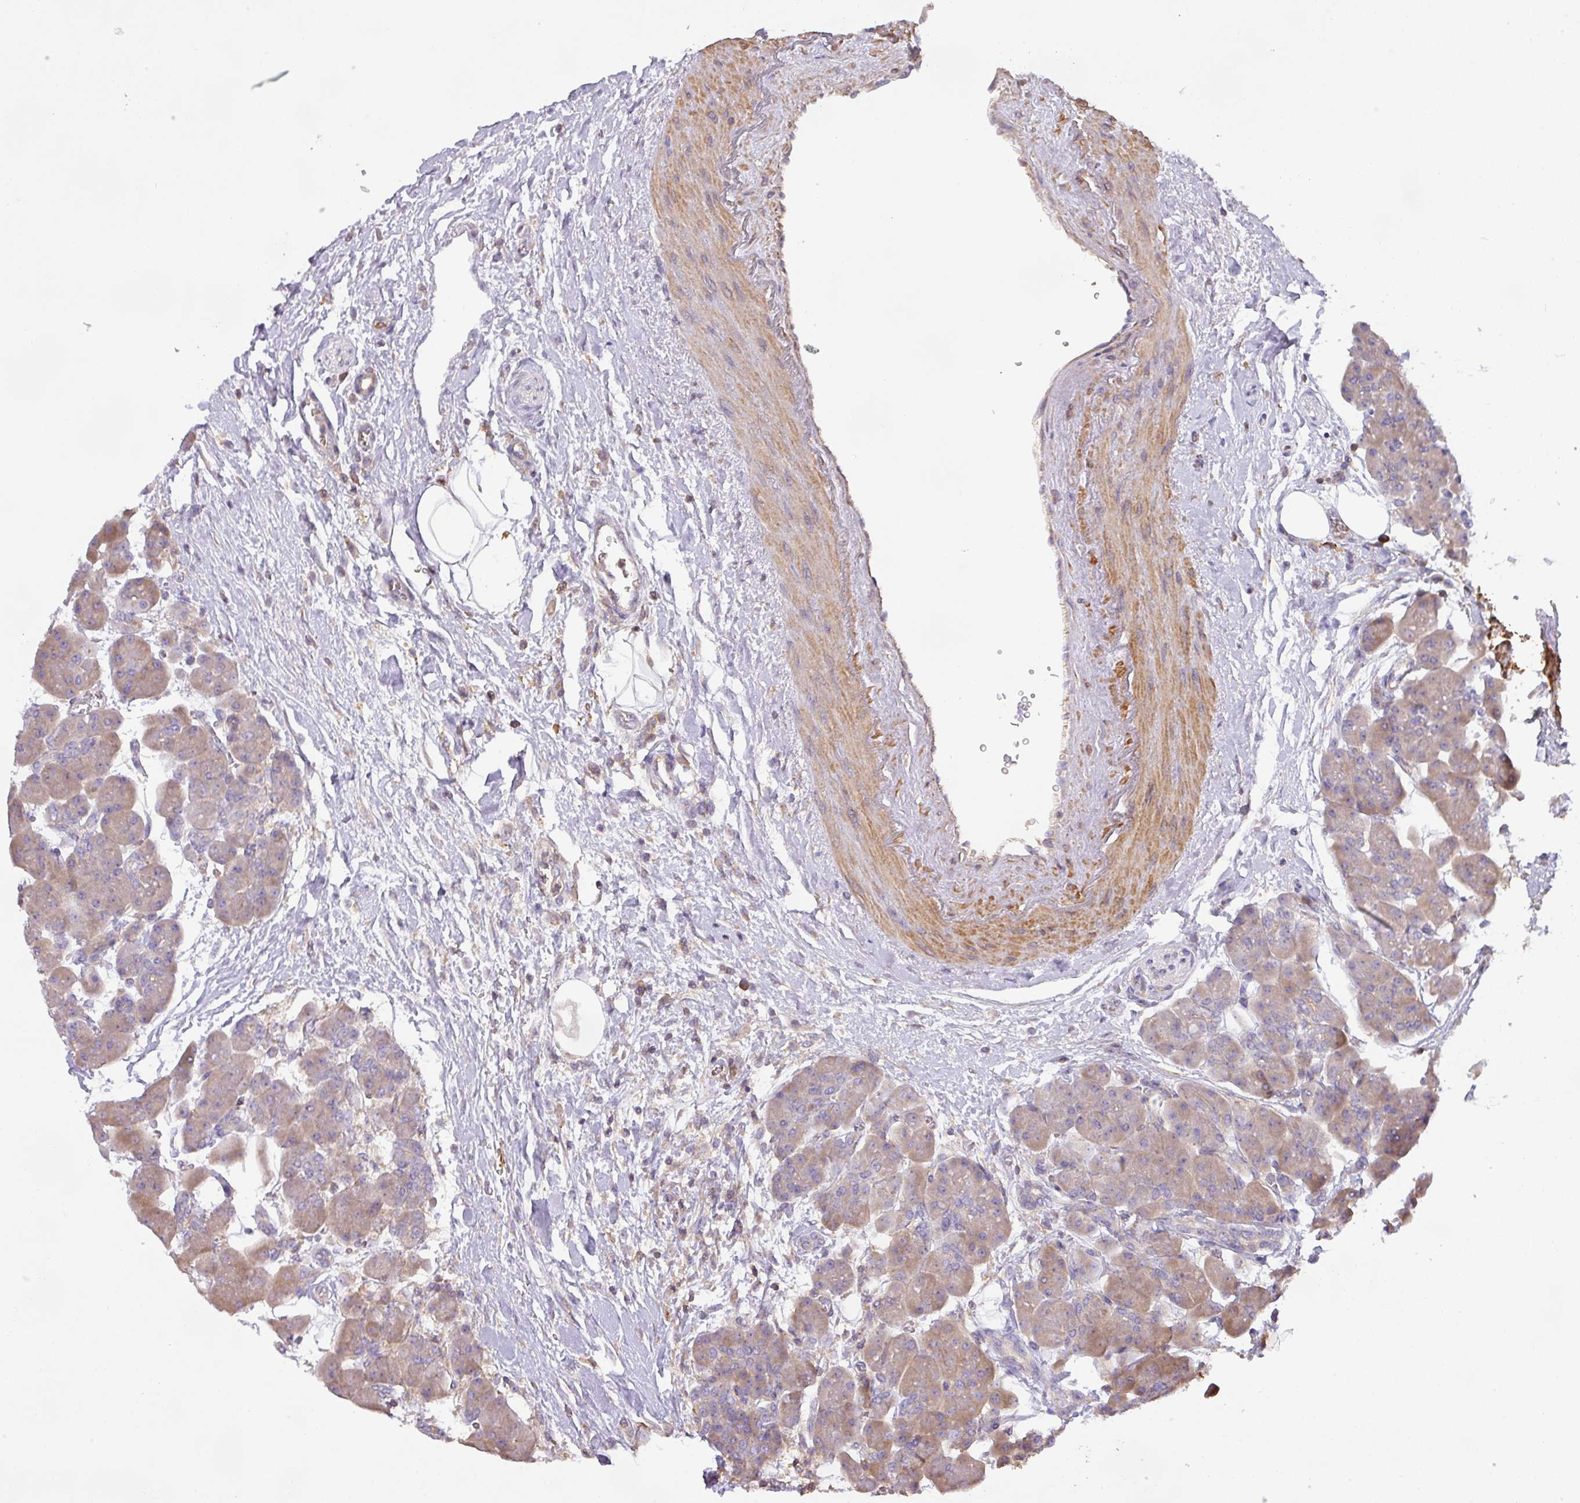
{"staining": {"intensity": "weak", "quantity": "25%-75%", "location": "cytoplasmic/membranous"}, "tissue": "pancreas", "cell_type": "Exocrine glandular cells", "image_type": "normal", "snomed": [{"axis": "morphology", "description": "Normal tissue, NOS"}, {"axis": "topography", "description": "Pancreas"}], "caption": "A high-resolution image shows IHC staining of benign pancreas, which displays weak cytoplasmic/membranous positivity in about 25%-75% of exocrine glandular cells.", "gene": "LRRC41", "patient": {"sex": "male", "age": 66}}